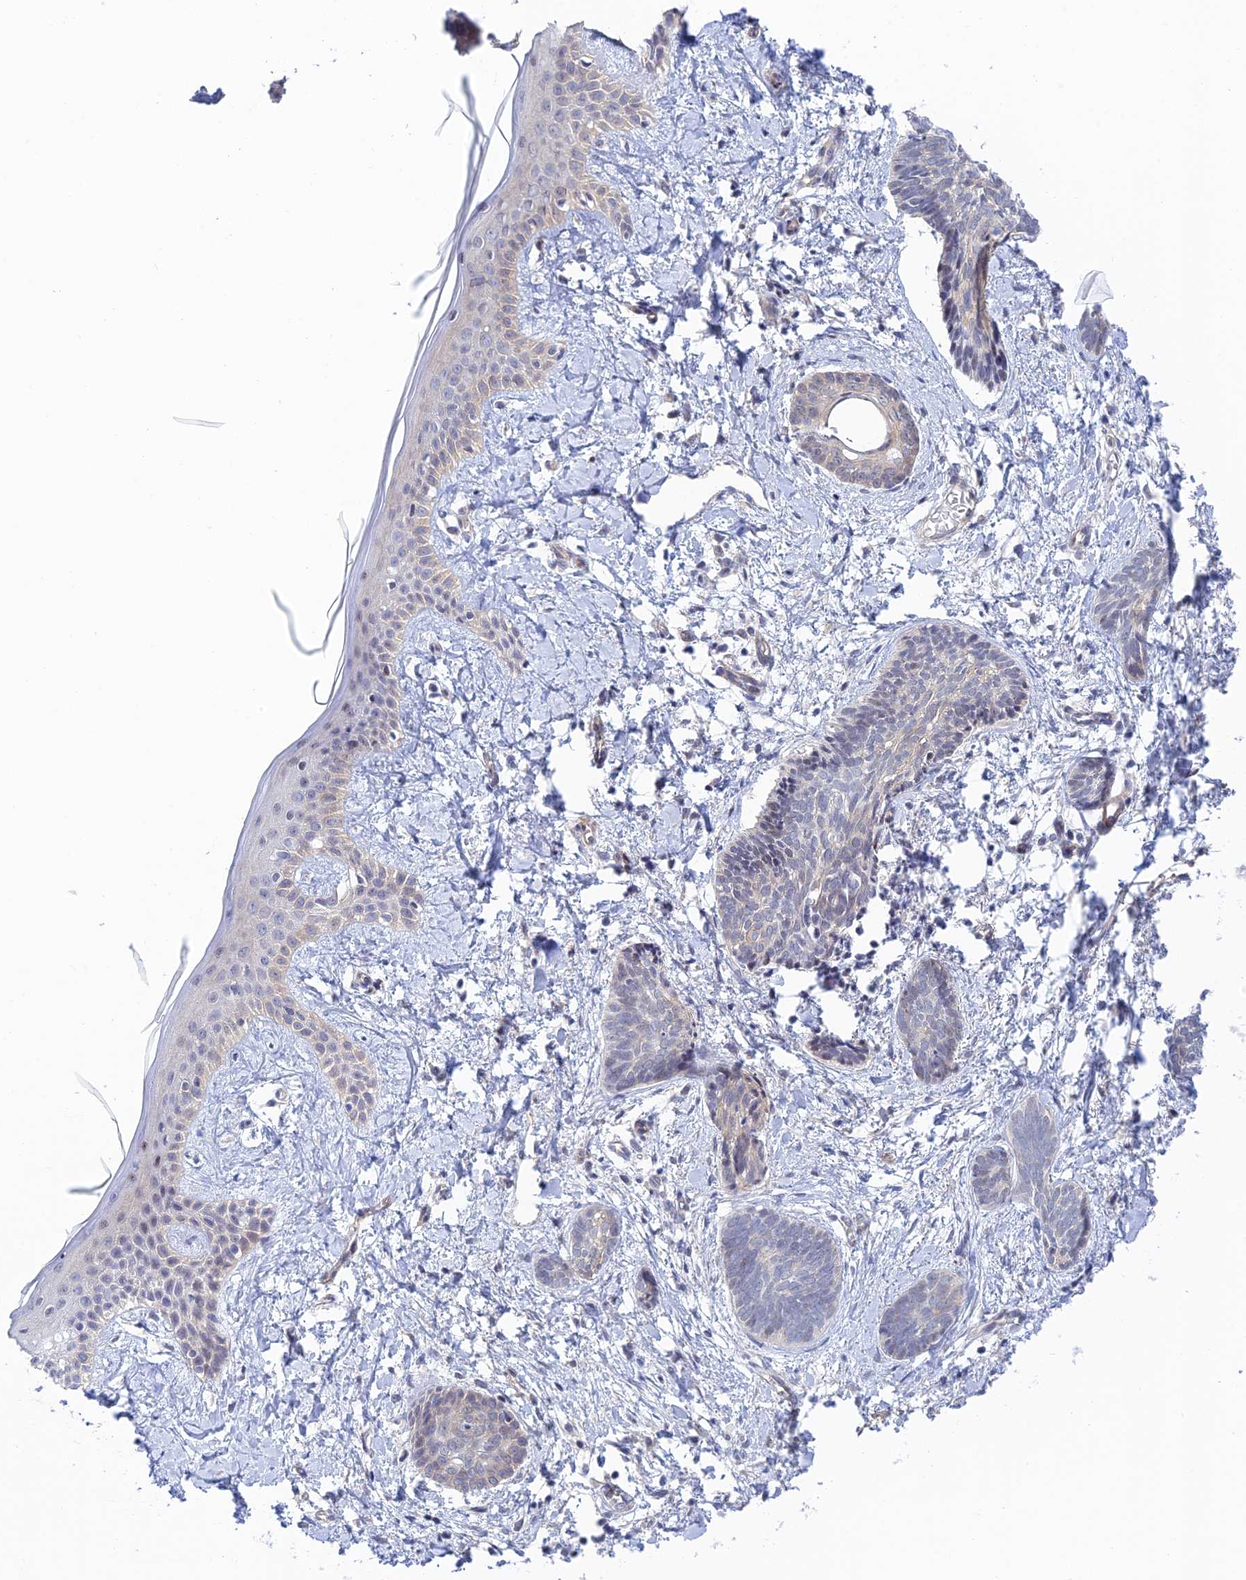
{"staining": {"intensity": "negative", "quantity": "none", "location": "none"}, "tissue": "skin cancer", "cell_type": "Tumor cells", "image_type": "cancer", "snomed": [{"axis": "morphology", "description": "Basal cell carcinoma"}, {"axis": "topography", "description": "Skin"}], "caption": "Skin basal cell carcinoma was stained to show a protein in brown. There is no significant expression in tumor cells.", "gene": "CFAP92", "patient": {"sex": "female", "age": 81}}